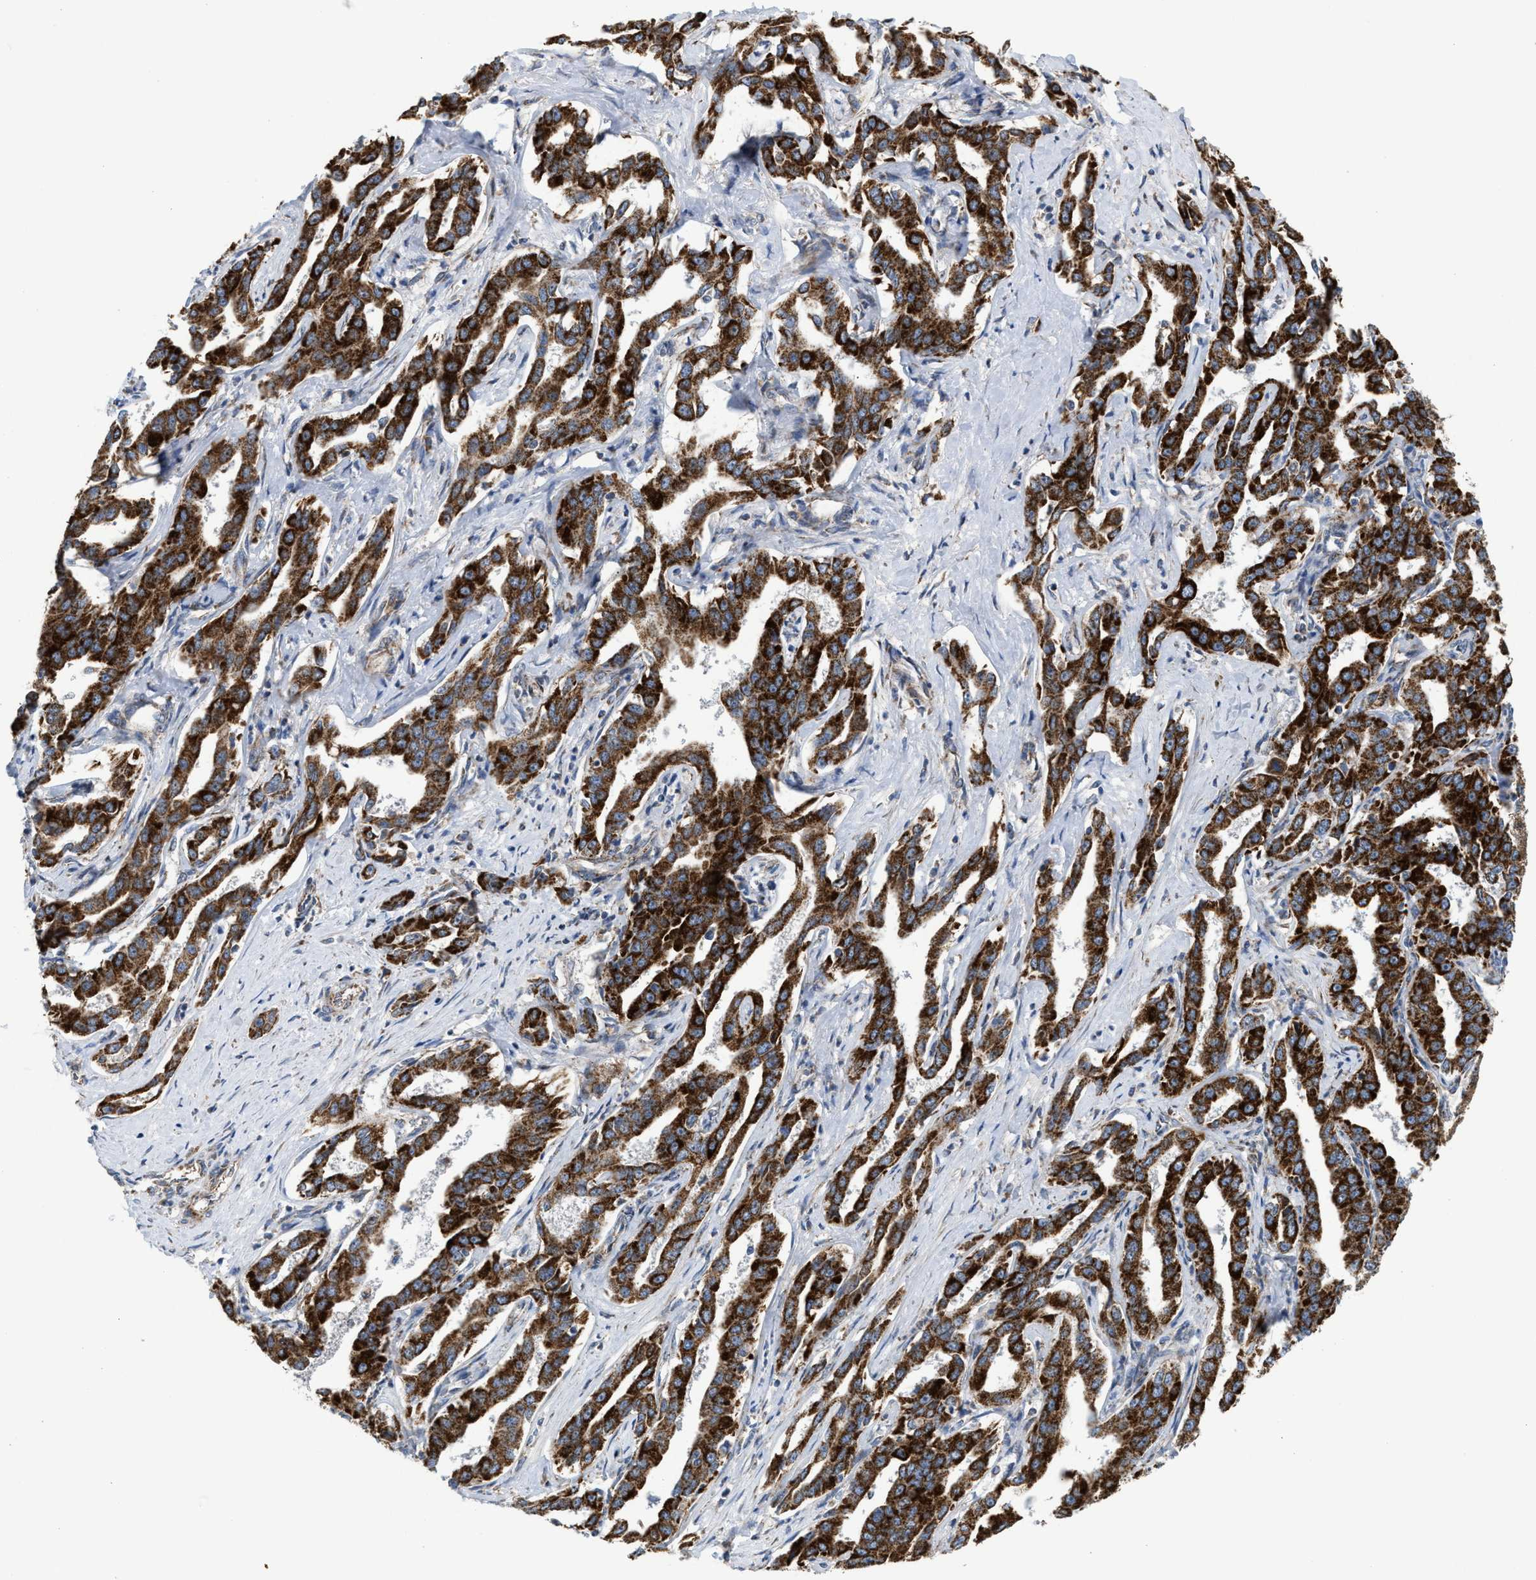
{"staining": {"intensity": "strong", "quantity": ">75%", "location": "cytoplasmic/membranous"}, "tissue": "liver cancer", "cell_type": "Tumor cells", "image_type": "cancer", "snomed": [{"axis": "morphology", "description": "Cholangiocarcinoma"}, {"axis": "topography", "description": "Liver"}], "caption": "This is an image of immunohistochemistry staining of liver cholangiocarcinoma, which shows strong positivity in the cytoplasmic/membranous of tumor cells.", "gene": "TACO1", "patient": {"sex": "male", "age": 59}}